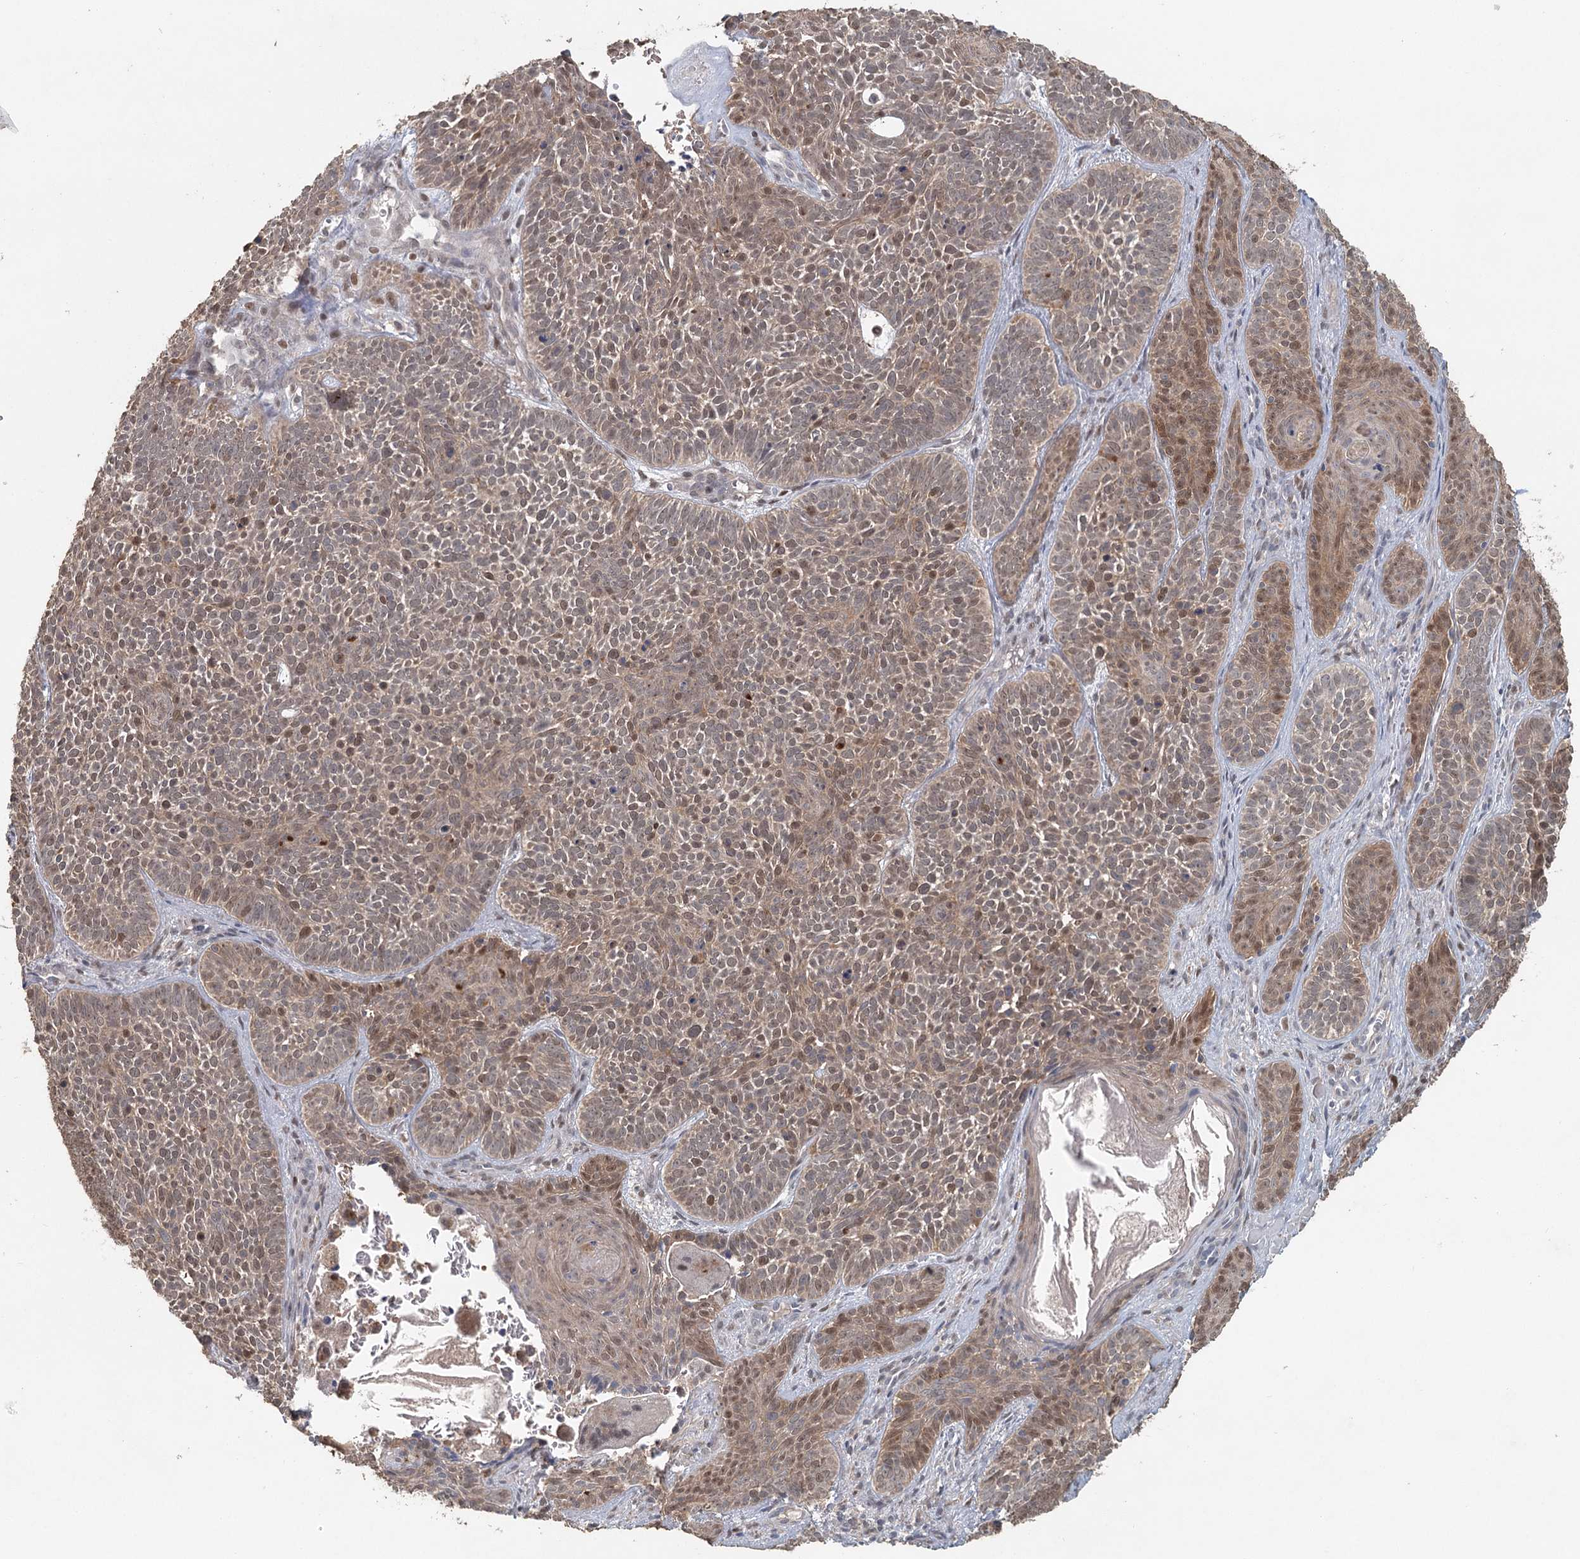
{"staining": {"intensity": "moderate", "quantity": ">75%", "location": "cytoplasmic/membranous,nuclear"}, "tissue": "skin cancer", "cell_type": "Tumor cells", "image_type": "cancer", "snomed": [{"axis": "morphology", "description": "Basal cell carcinoma"}, {"axis": "topography", "description": "Skin"}], "caption": "Skin cancer was stained to show a protein in brown. There is medium levels of moderate cytoplasmic/membranous and nuclear staining in approximately >75% of tumor cells. The staining was performed using DAB to visualize the protein expression in brown, while the nuclei were stained in blue with hematoxylin (Magnification: 20x).", "gene": "ADK", "patient": {"sex": "male", "age": 85}}